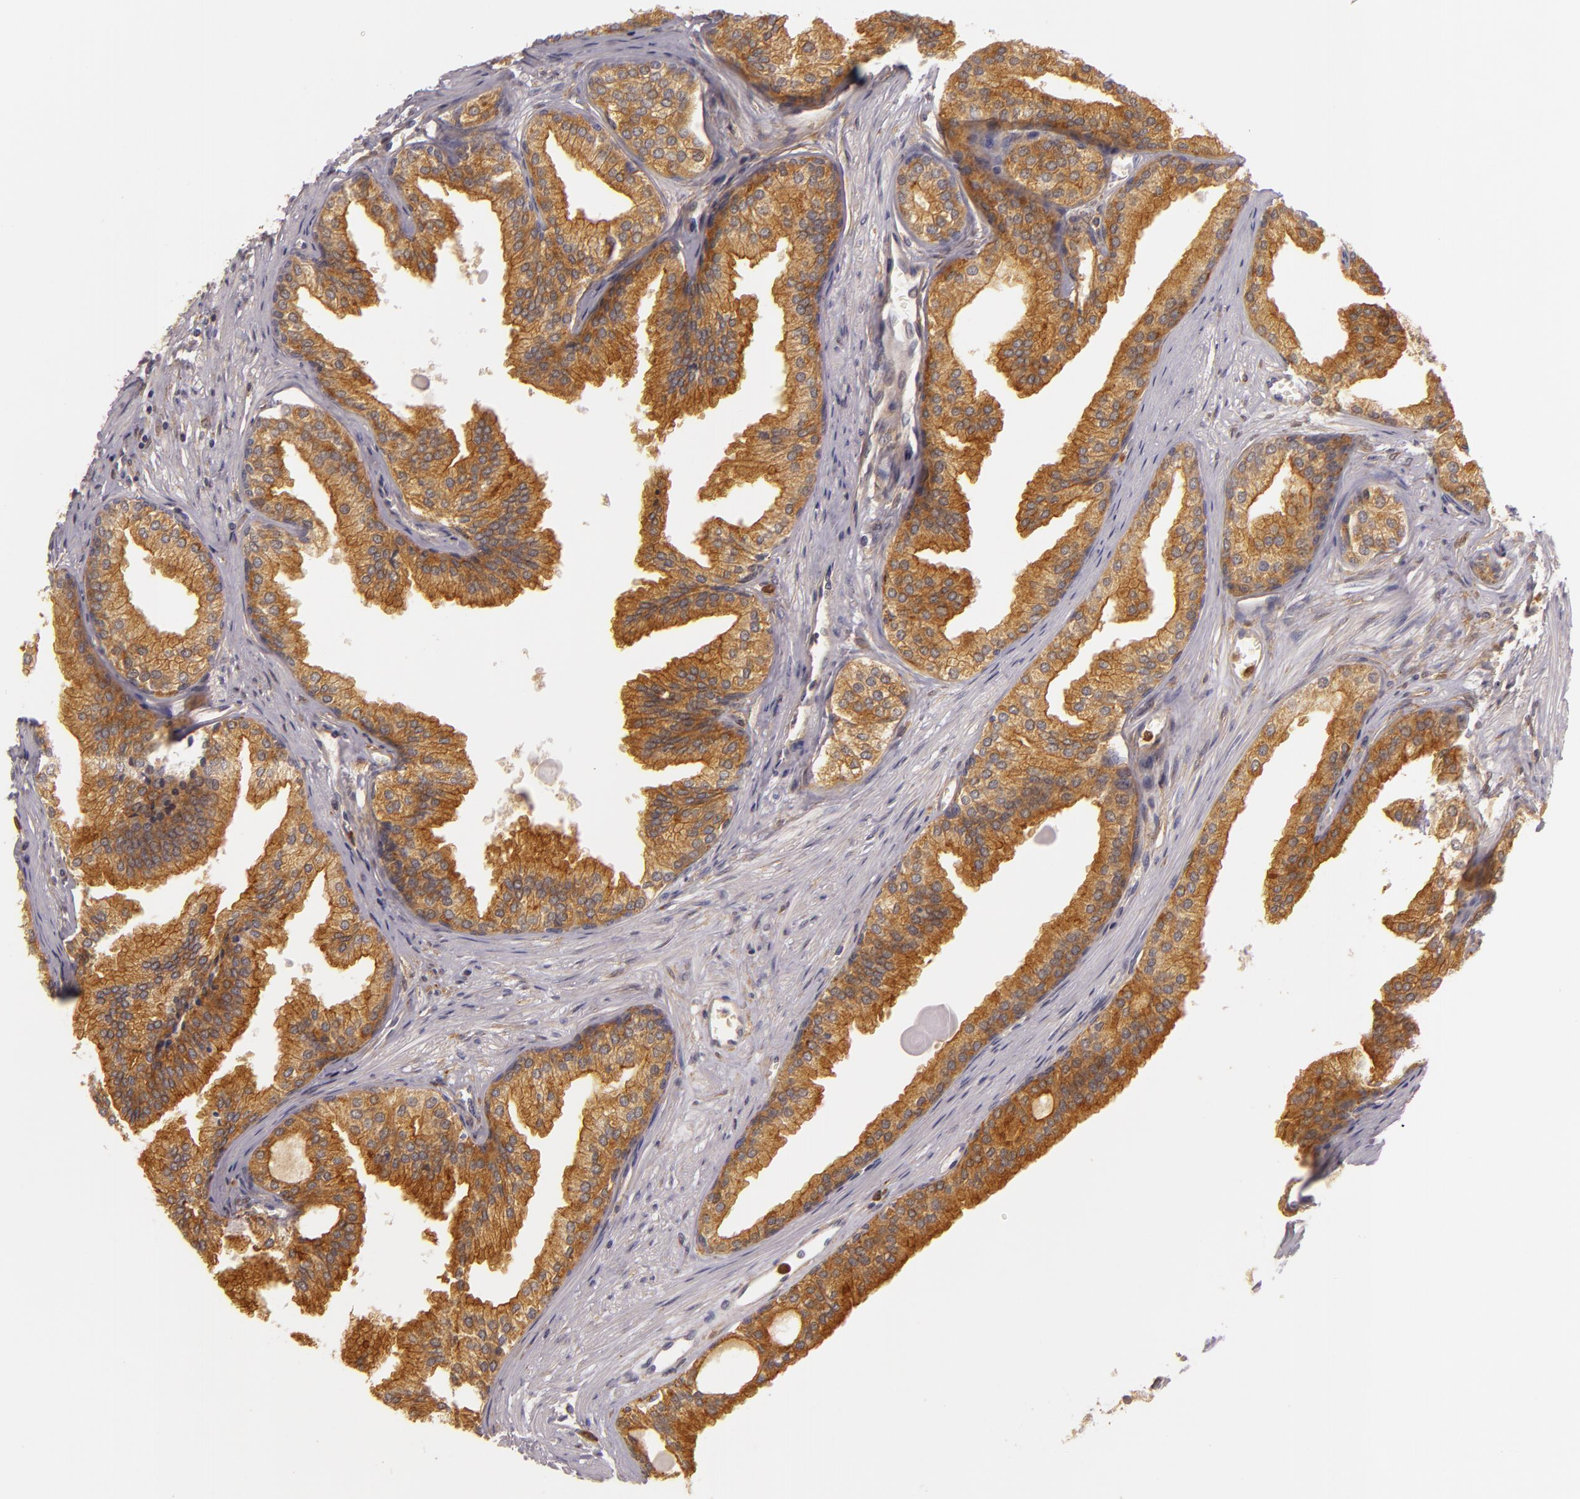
{"staining": {"intensity": "strong", "quantity": ">75%", "location": "cytoplasmic/membranous"}, "tissue": "prostate", "cell_type": "Glandular cells", "image_type": "normal", "snomed": [{"axis": "morphology", "description": "Normal tissue, NOS"}, {"axis": "topography", "description": "Prostate"}], "caption": "Immunohistochemistry (IHC) histopathology image of benign prostate: human prostate stained using immunohistochemistry shows high levels of strong protein expression localized specifically in the cytoplasmic/membranous of glandular cells, appearing as a cytoplasmic/membranous brown color.", "gene": "TOM1", "patient": {"sex": "male", "age": 68}}